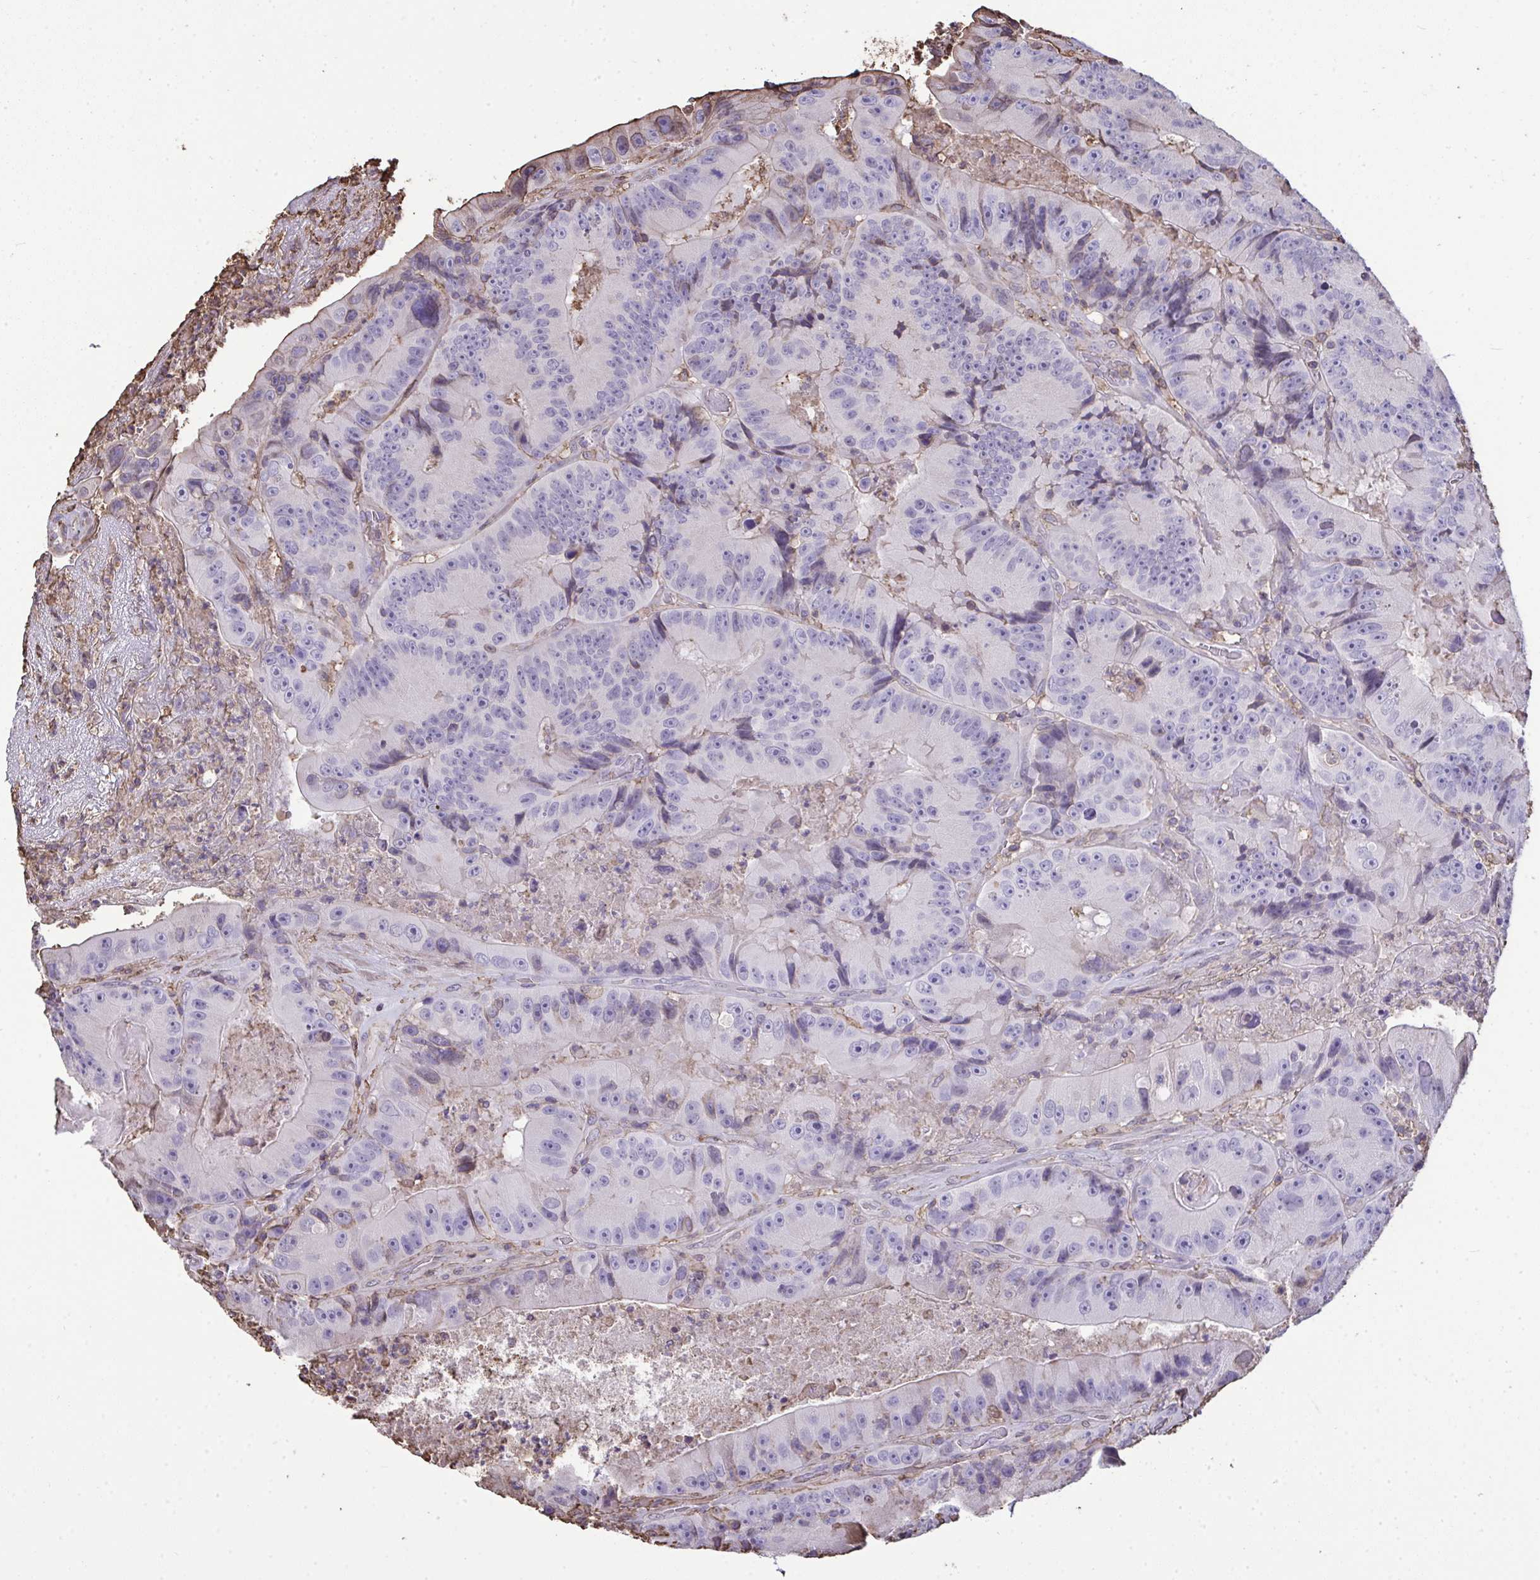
{"staining": {"intensity": "negative", "quantity": "none", "location": "none"}, "tissue": "colorectal cancer", "cell_type": "Tumor cells", "image_type": "cancer", "snomed": [{"axis": "morphology", "description": "Adenocarcinoma, NOS"}, {"axis": "topography", "description": "Colon"}], "caption": "Image shows no protein positivity in tumor cells of adenocarcinoma (colorectal) tissue.", "gene": "ANXA5", "patient": {"sex": "female", "age": 86}}